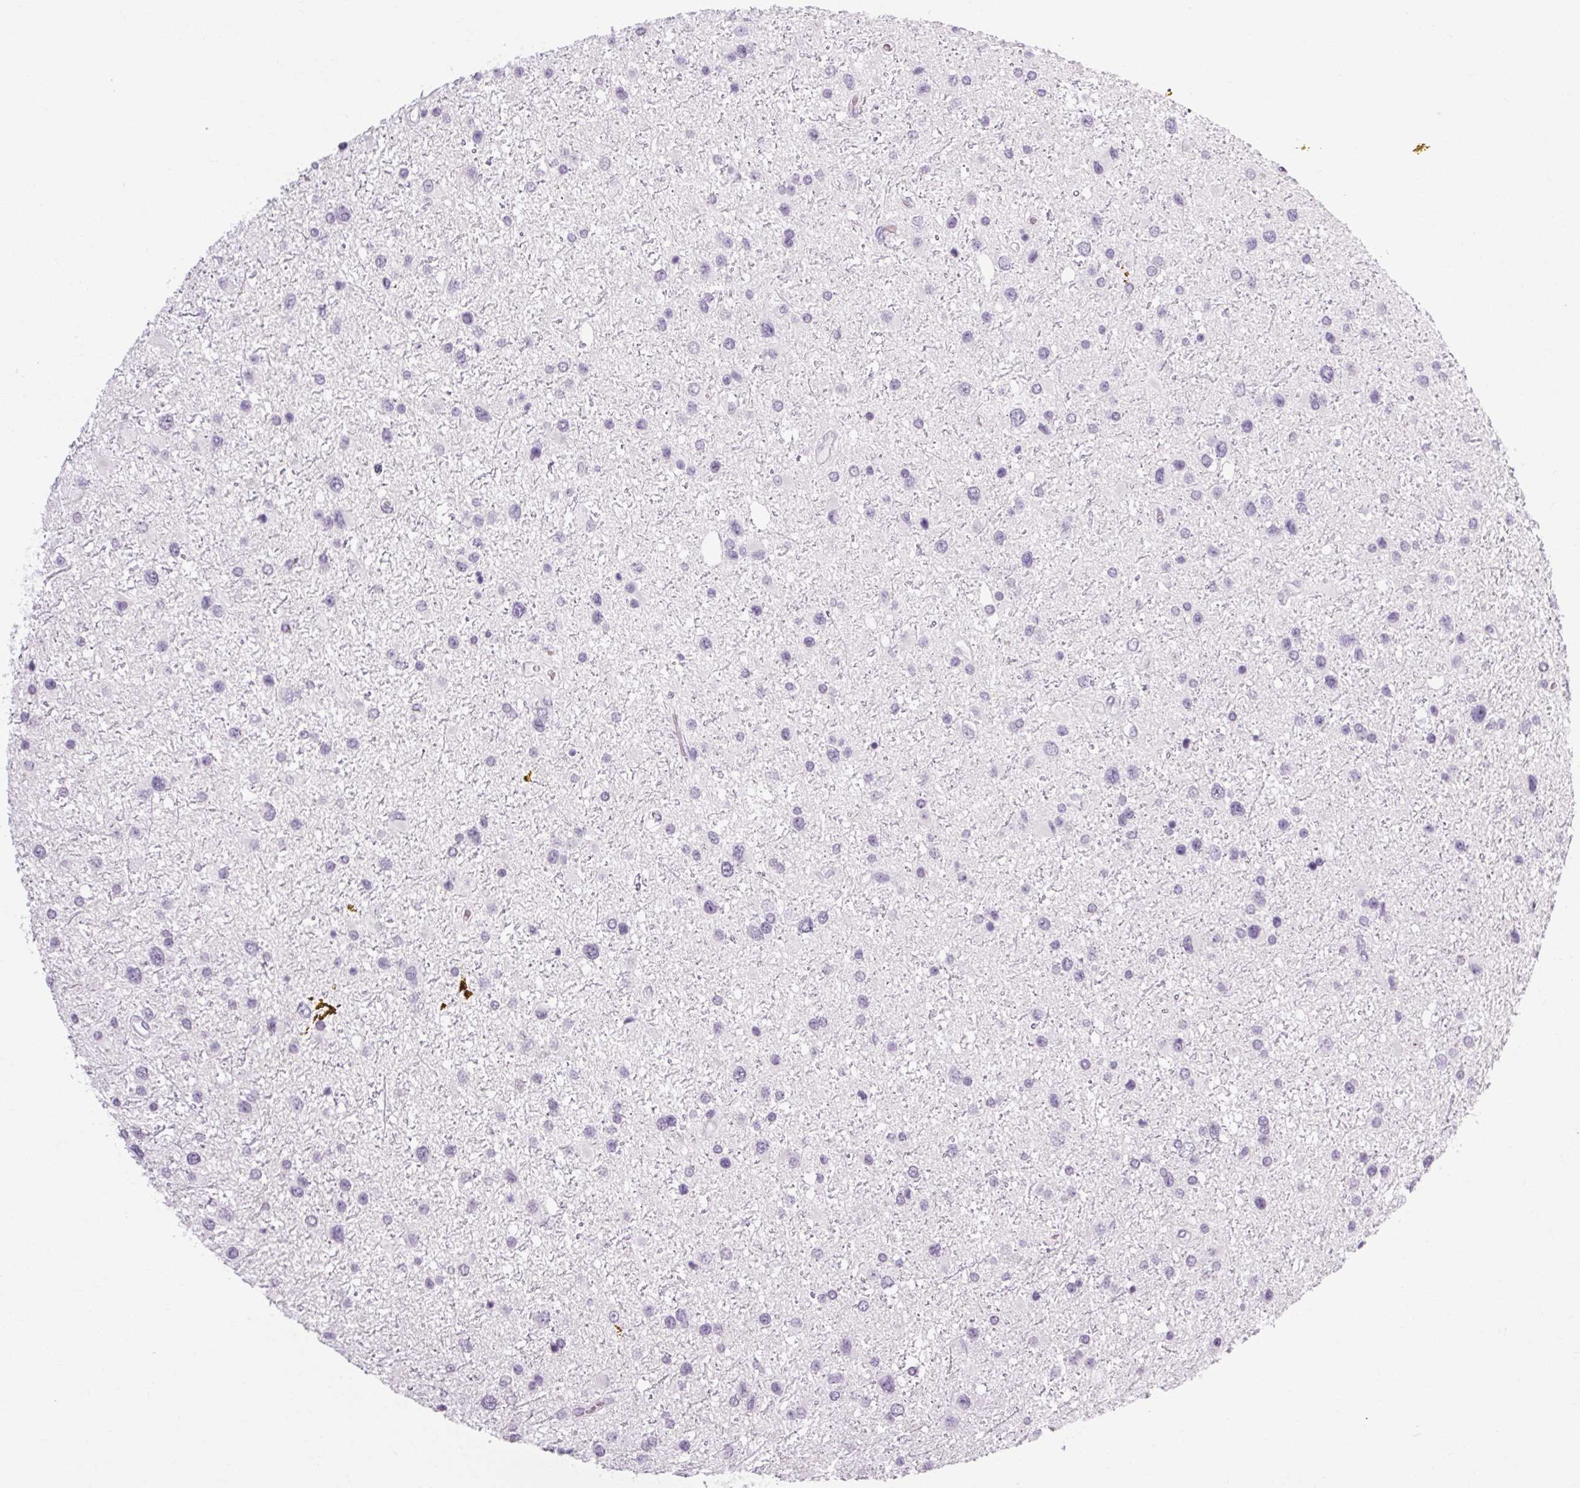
{"staining": {"intensity": "negative", "quantity": "none", "location": "none"}, "tissue": "glioma", "cell_type": "Tumor cells", "image_type": "cancer", "snomed": [{"axis": "morphology", "description": "Glioma, malignant, Low grade"}, {"axis": "topography", "description": "Brain"}], "caption": "This is a image of immunohistochemistry (IHC) staining of malignant low-grade glioma, which shows no staining in tumor cells.", "gene": "POMC", "patient": {"sex": "female", "age": 32}}